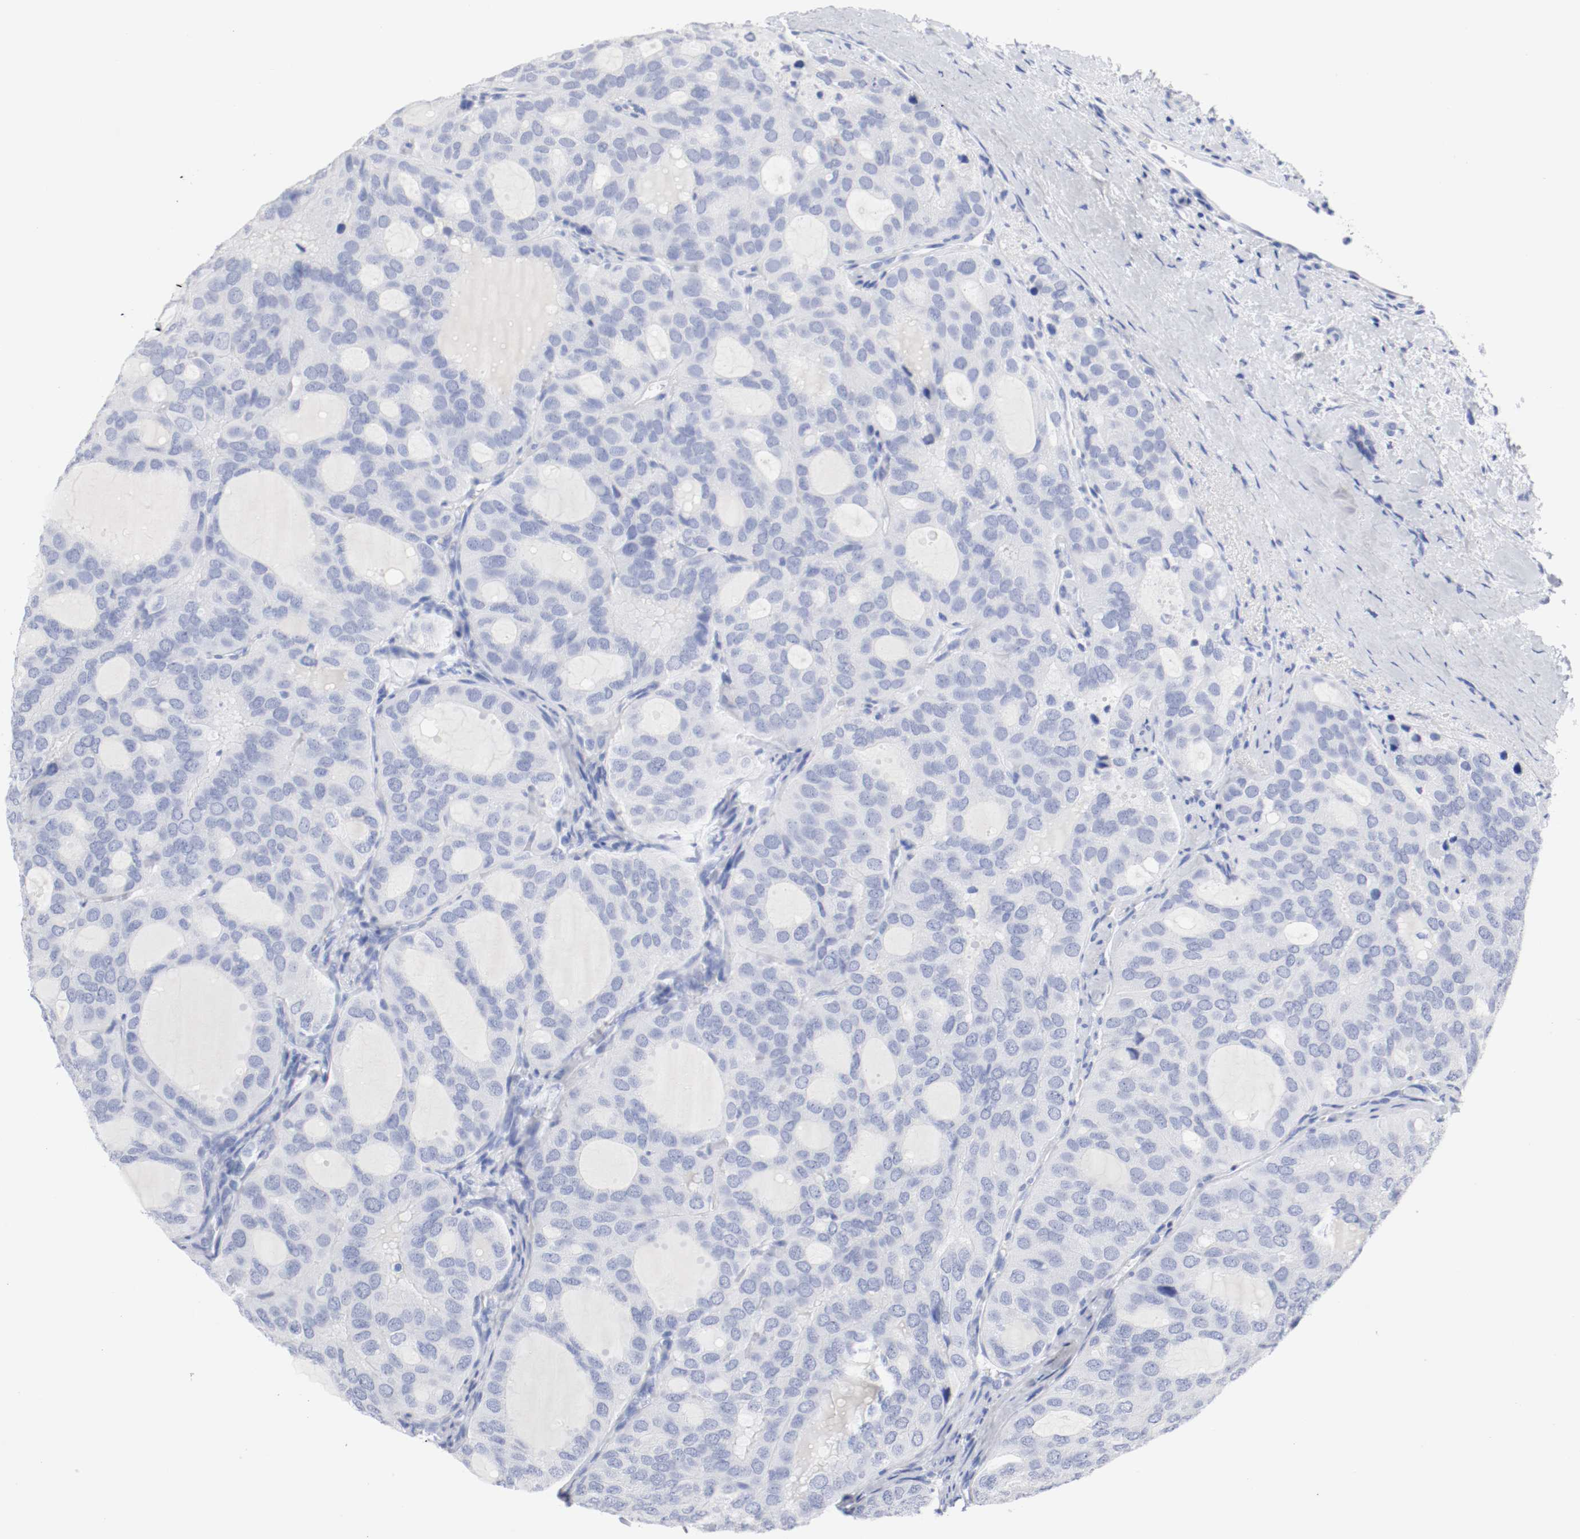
{"staining": {"intensity": "negative", "quantity": "none", "location": "none"}, "tissue": "thyroid cancer", "cell_type": "Tumor cells", "image_type": "cancer", "snomed": [{"axis": "morphology", "description": "Follicular adenoma carcinoma, NOS"}, {"axis": "topography", "description": "Thyroid gland"}], "caption": "Immunohistochemistry (IHC) image of neoplastic tissue: human thyroid cancer stained with DAB exhibits no significant protein staining in tumor cells.", "gene": "GAD1", "patient": {"sex": "male", "age": 75}}